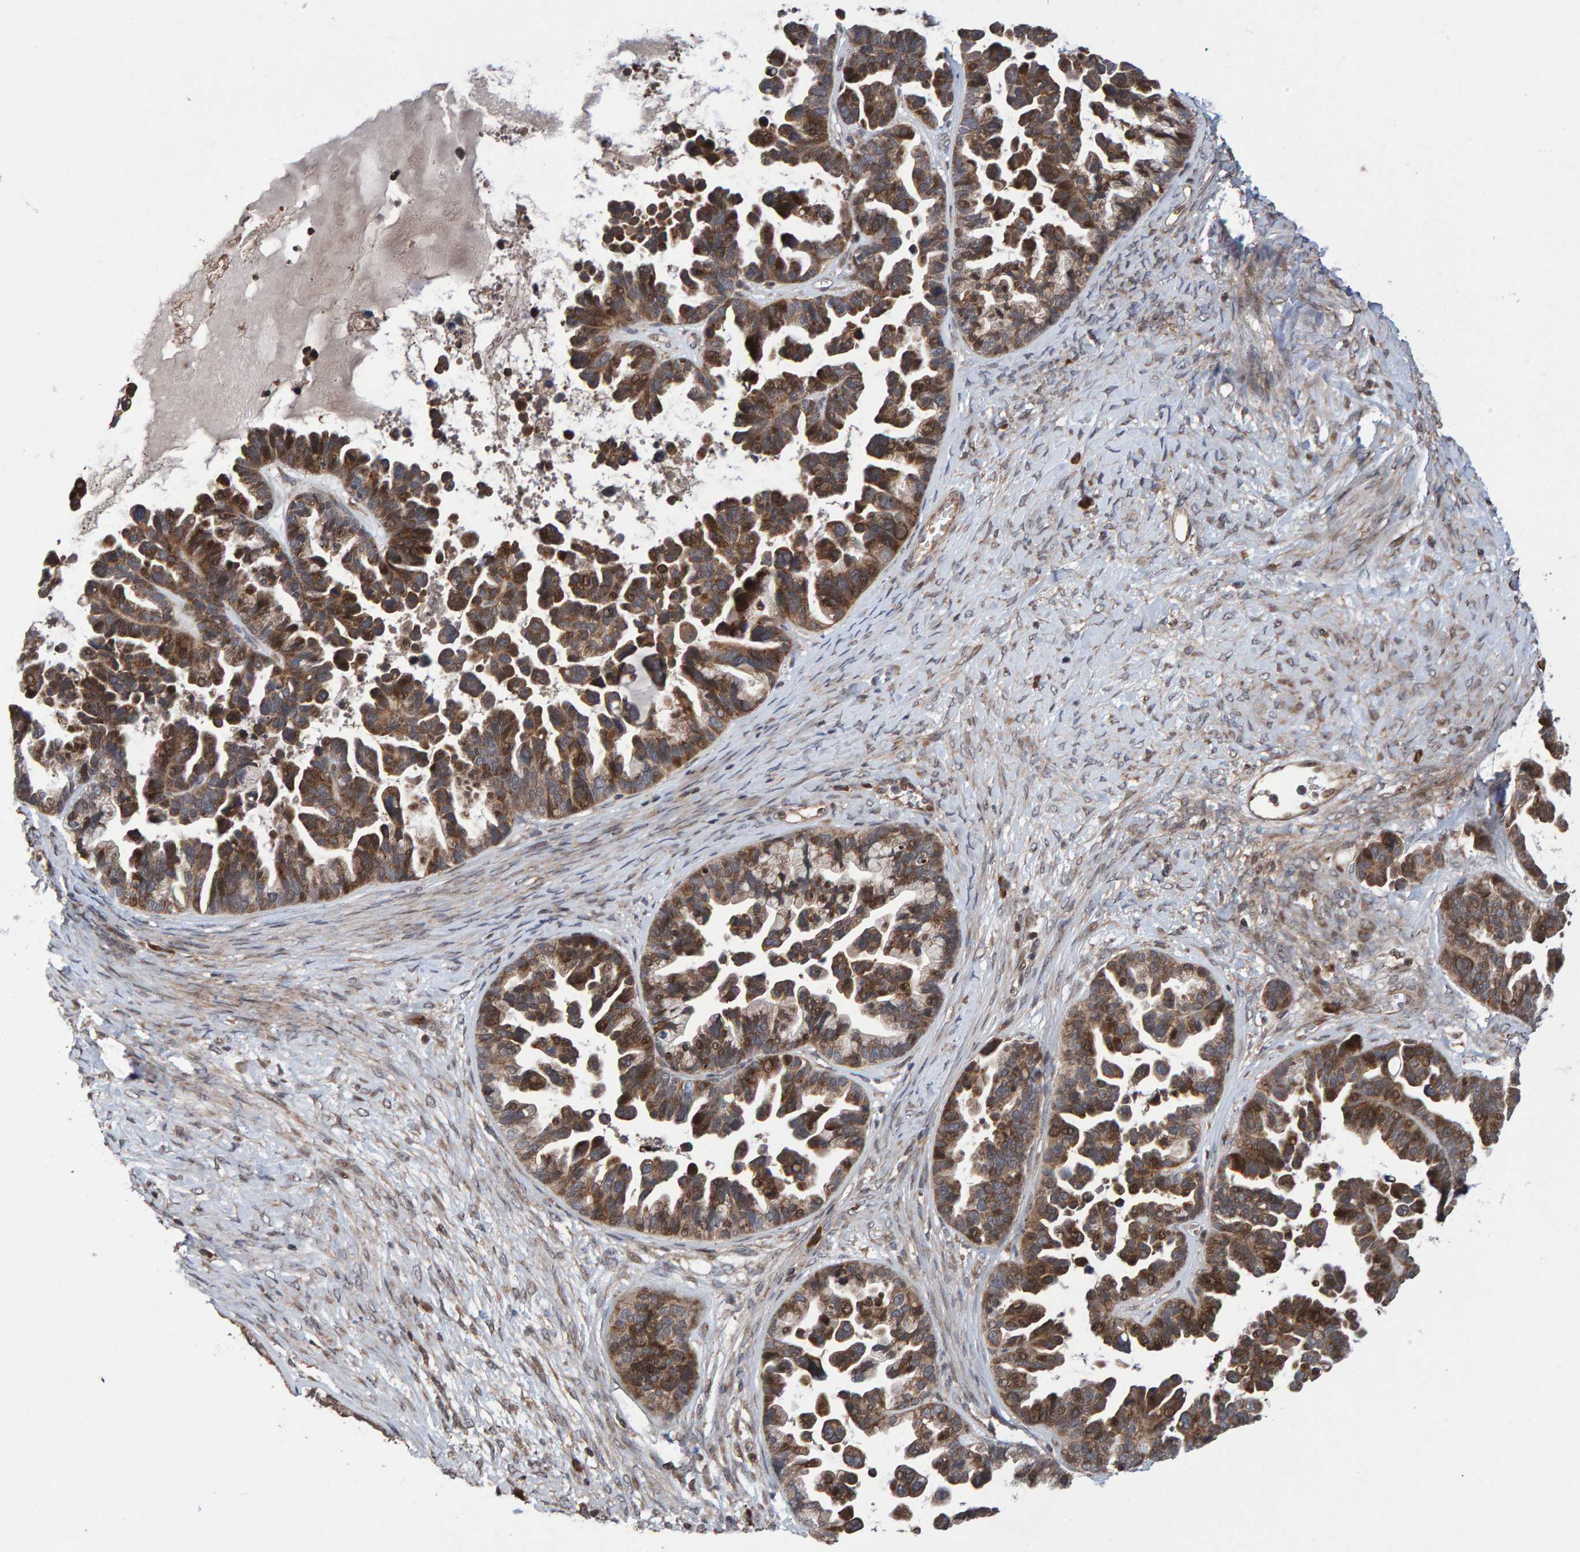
{"staining": {"intensity": "moderate", "quantity": ">75%", "location": "cytoplasmic/membranous"}, "tissue": "ovarian cancer", "cell_type": "Tumor cells", "image_type": "cancer", "snomed": [{"axis": "morphology", "description": "Cystadenocarcinoma, serous, NOS"}, {"axis": "topography", "description": "Ovary"}], "caption": "Serous cystadenocarcinoma (ovarian) was stained to show a protein in brown. There is medium levels of moderate cytoplasmic/membranous expression in approximately >75% of tumor cells.", "gene": "PECR", "patient": {"sex": "female", "age": 56}}